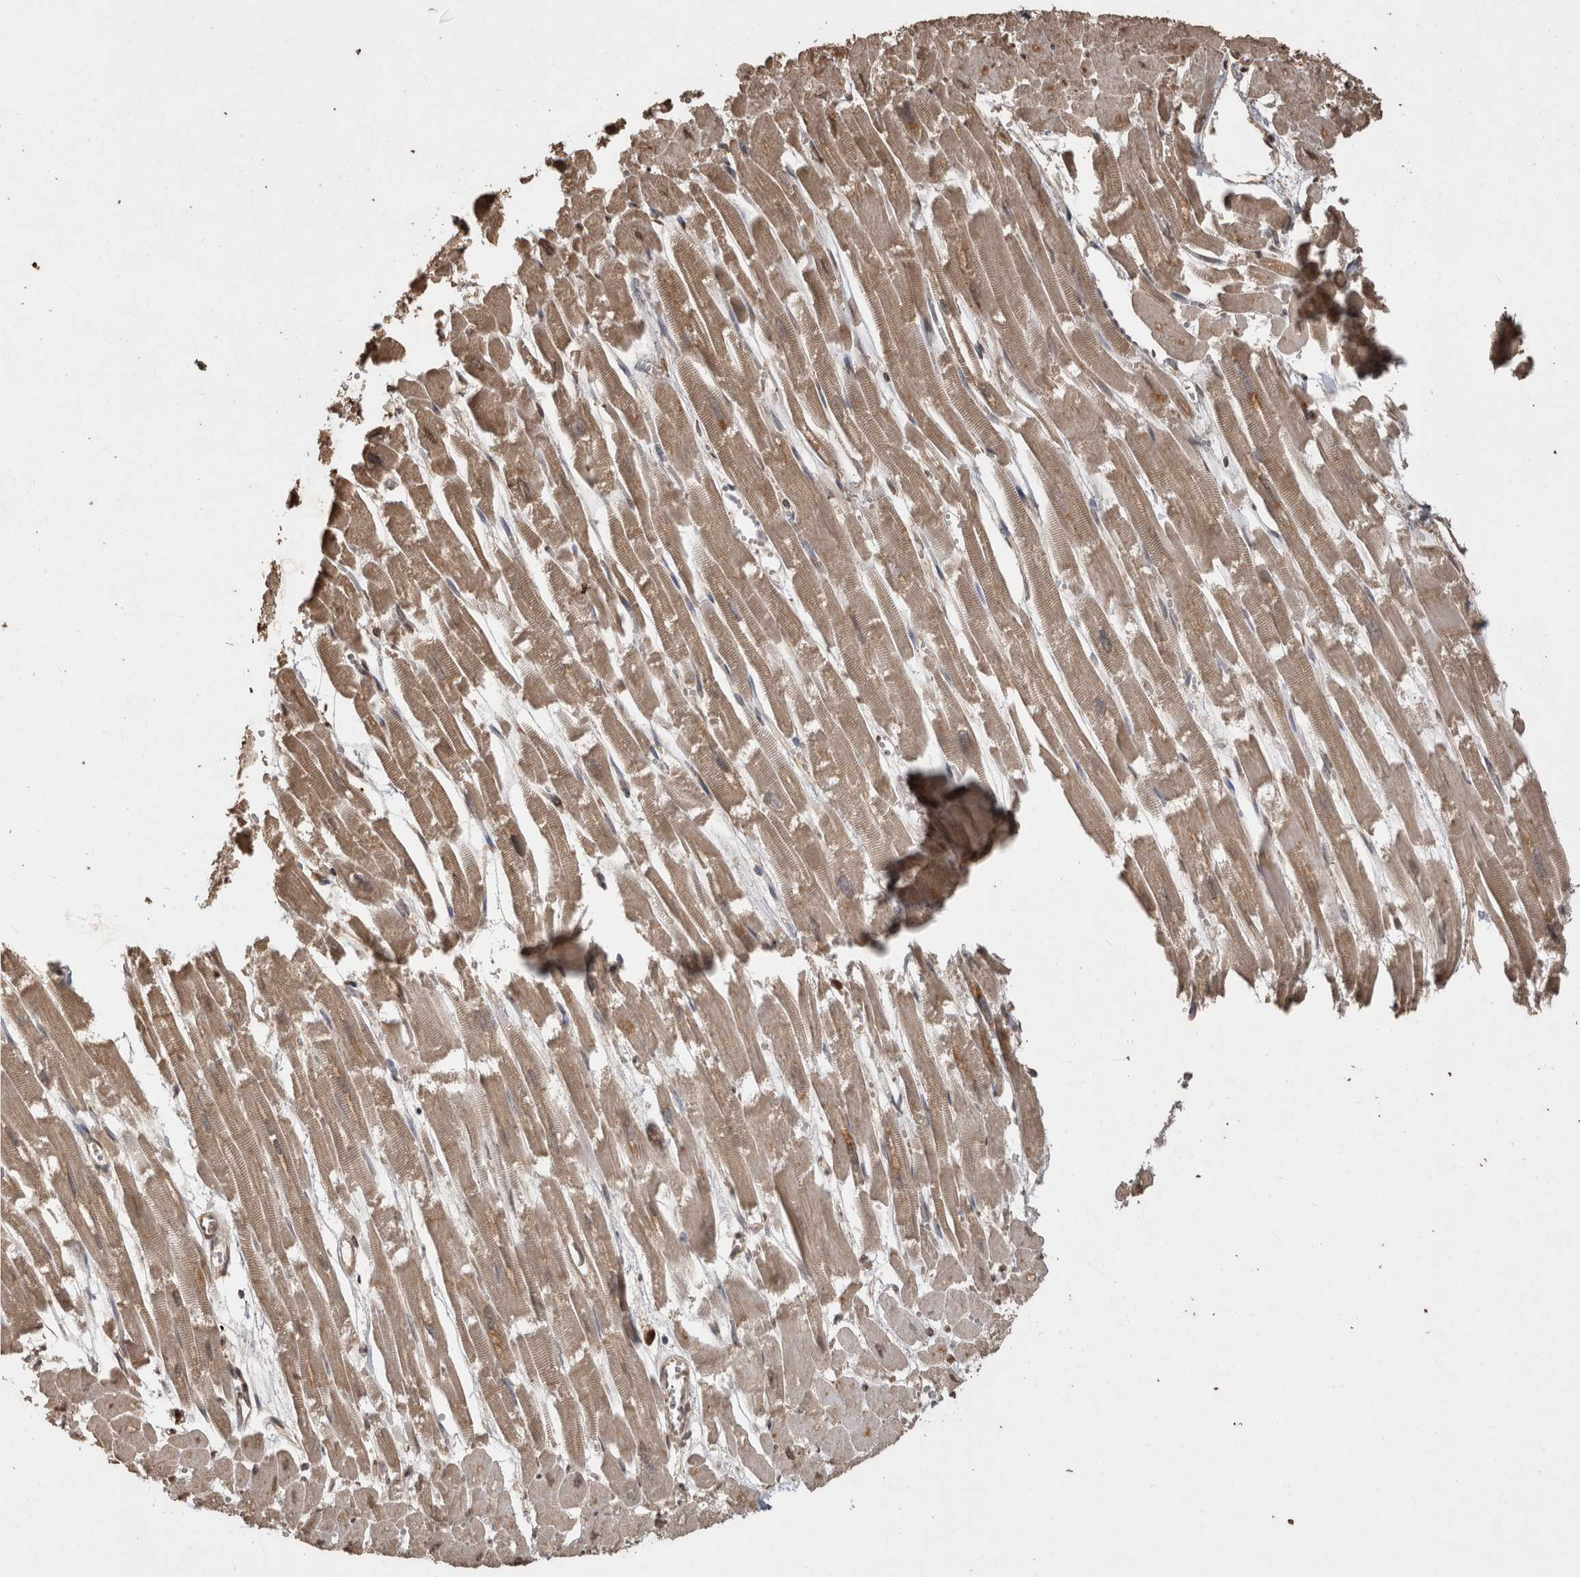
{"staining": {"intensity": "moderate", "quantity": ">75%", "location": "cytoplasmic/membranous"}, "tissue": "heart muscle", "cell_type": "Cardiomyocytes", "image_type": "normal", "snomed": [{"axis": "morphology", "description": "Normal tissue, NOS"}, {"axis": "topography", "description": "Heart"}], "caption": "This histopathology image shows IHC staining of benign heart muscle, with medium moderate cytoplasmic/membranous positivity in about >75% of cardiomyocytes.", "gene": "SOCS5", "patient": {"sex": "male", "age": 54}}